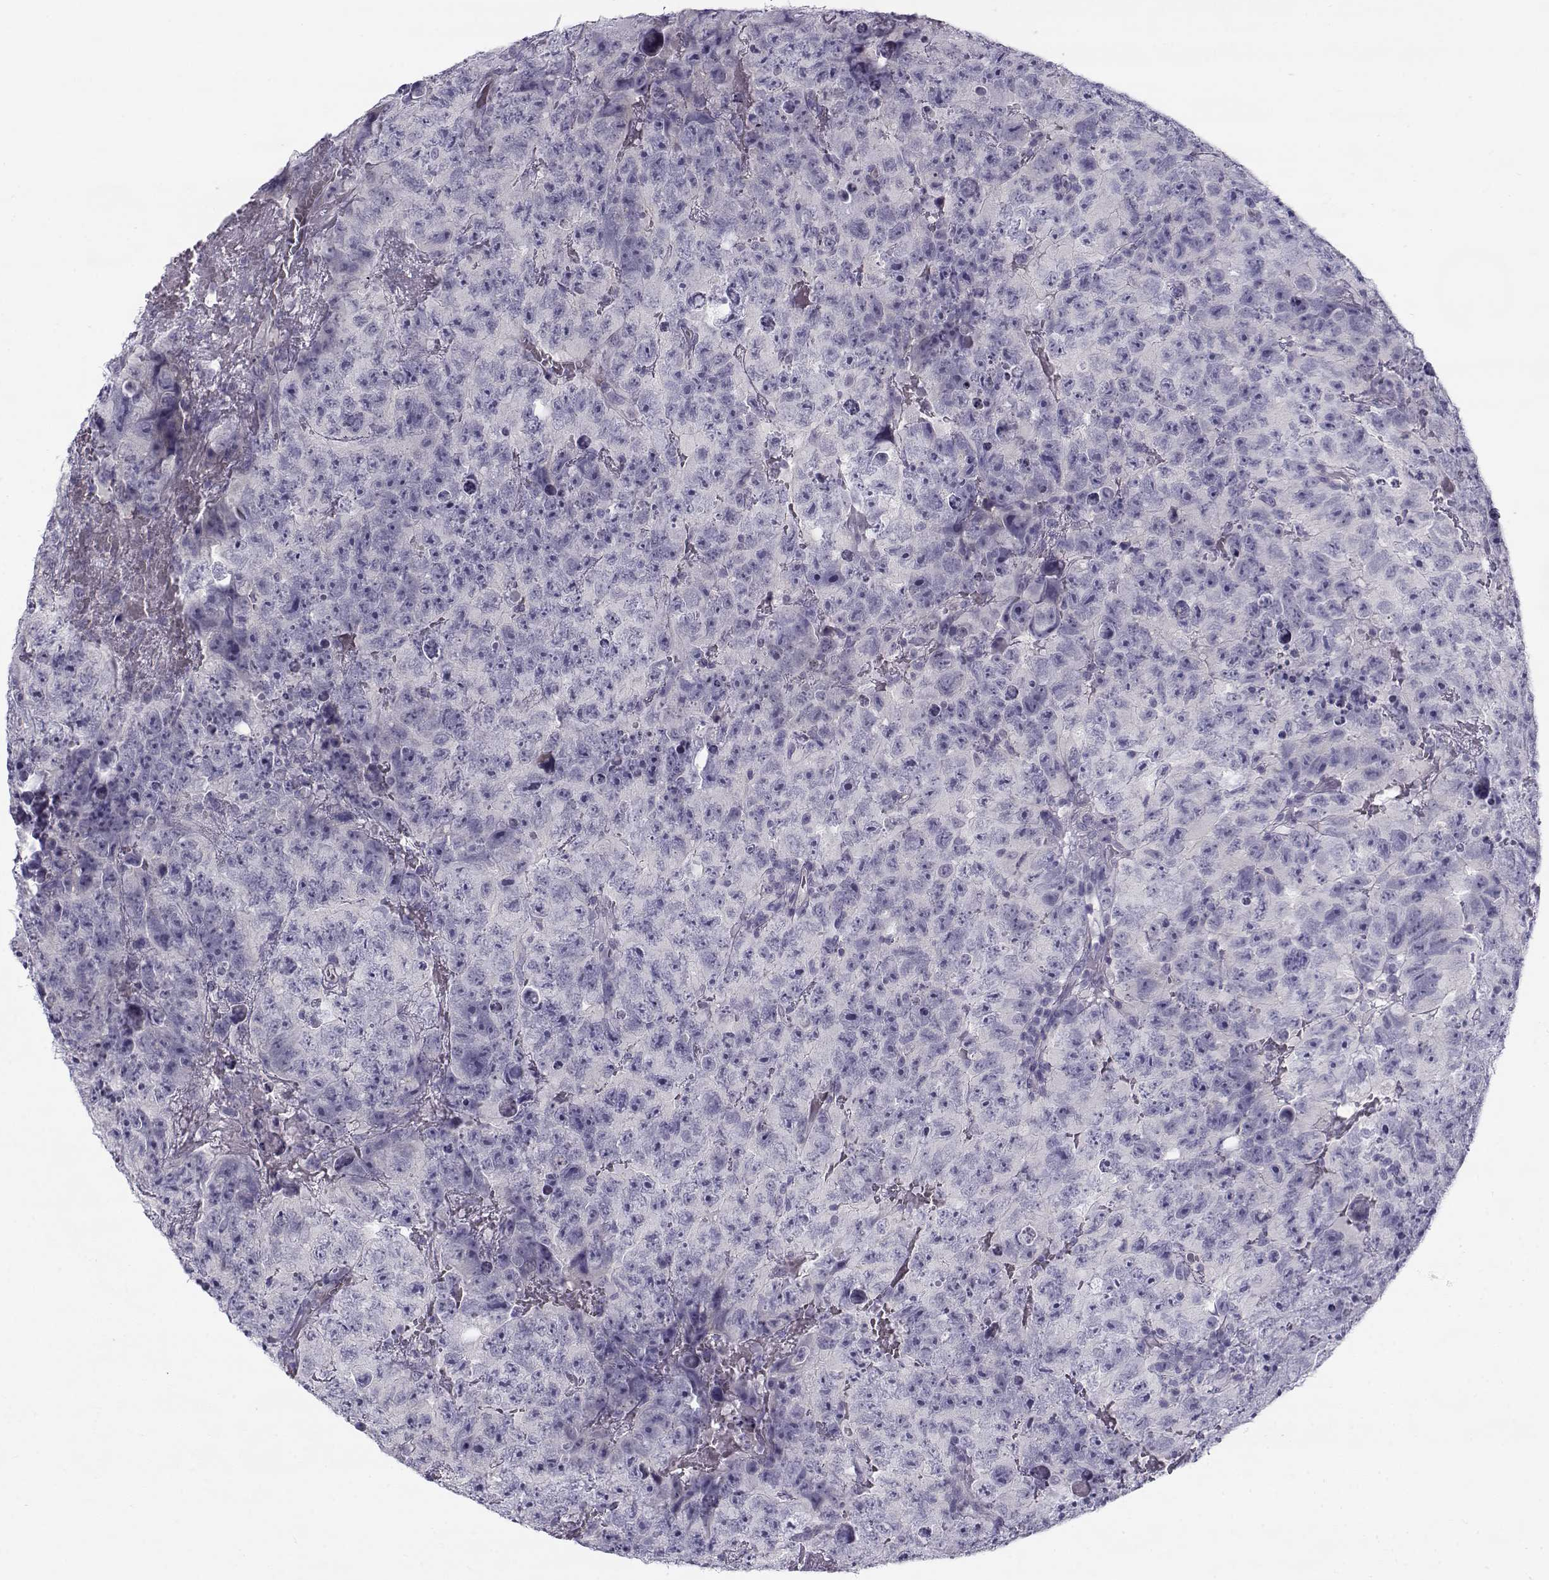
{"staining": {"intensity": "negative", "quantity": "none", "location": "none"}, "tissue": "testis cancer", "cell_type": "Tumor cells", "image_type": "cancer", "snomed": [{"axis": "morphology", "description": "Carcinoma, Embryonal, NOS"}, {"axis": "topography", "description": "Testis"}], "caption": "The histopathology image displays no significant positivity in tumor cells of embryonal carcinoma (testis).", "gene": "CREB3L3", "patient": {"sex": "male", "age": 24}}